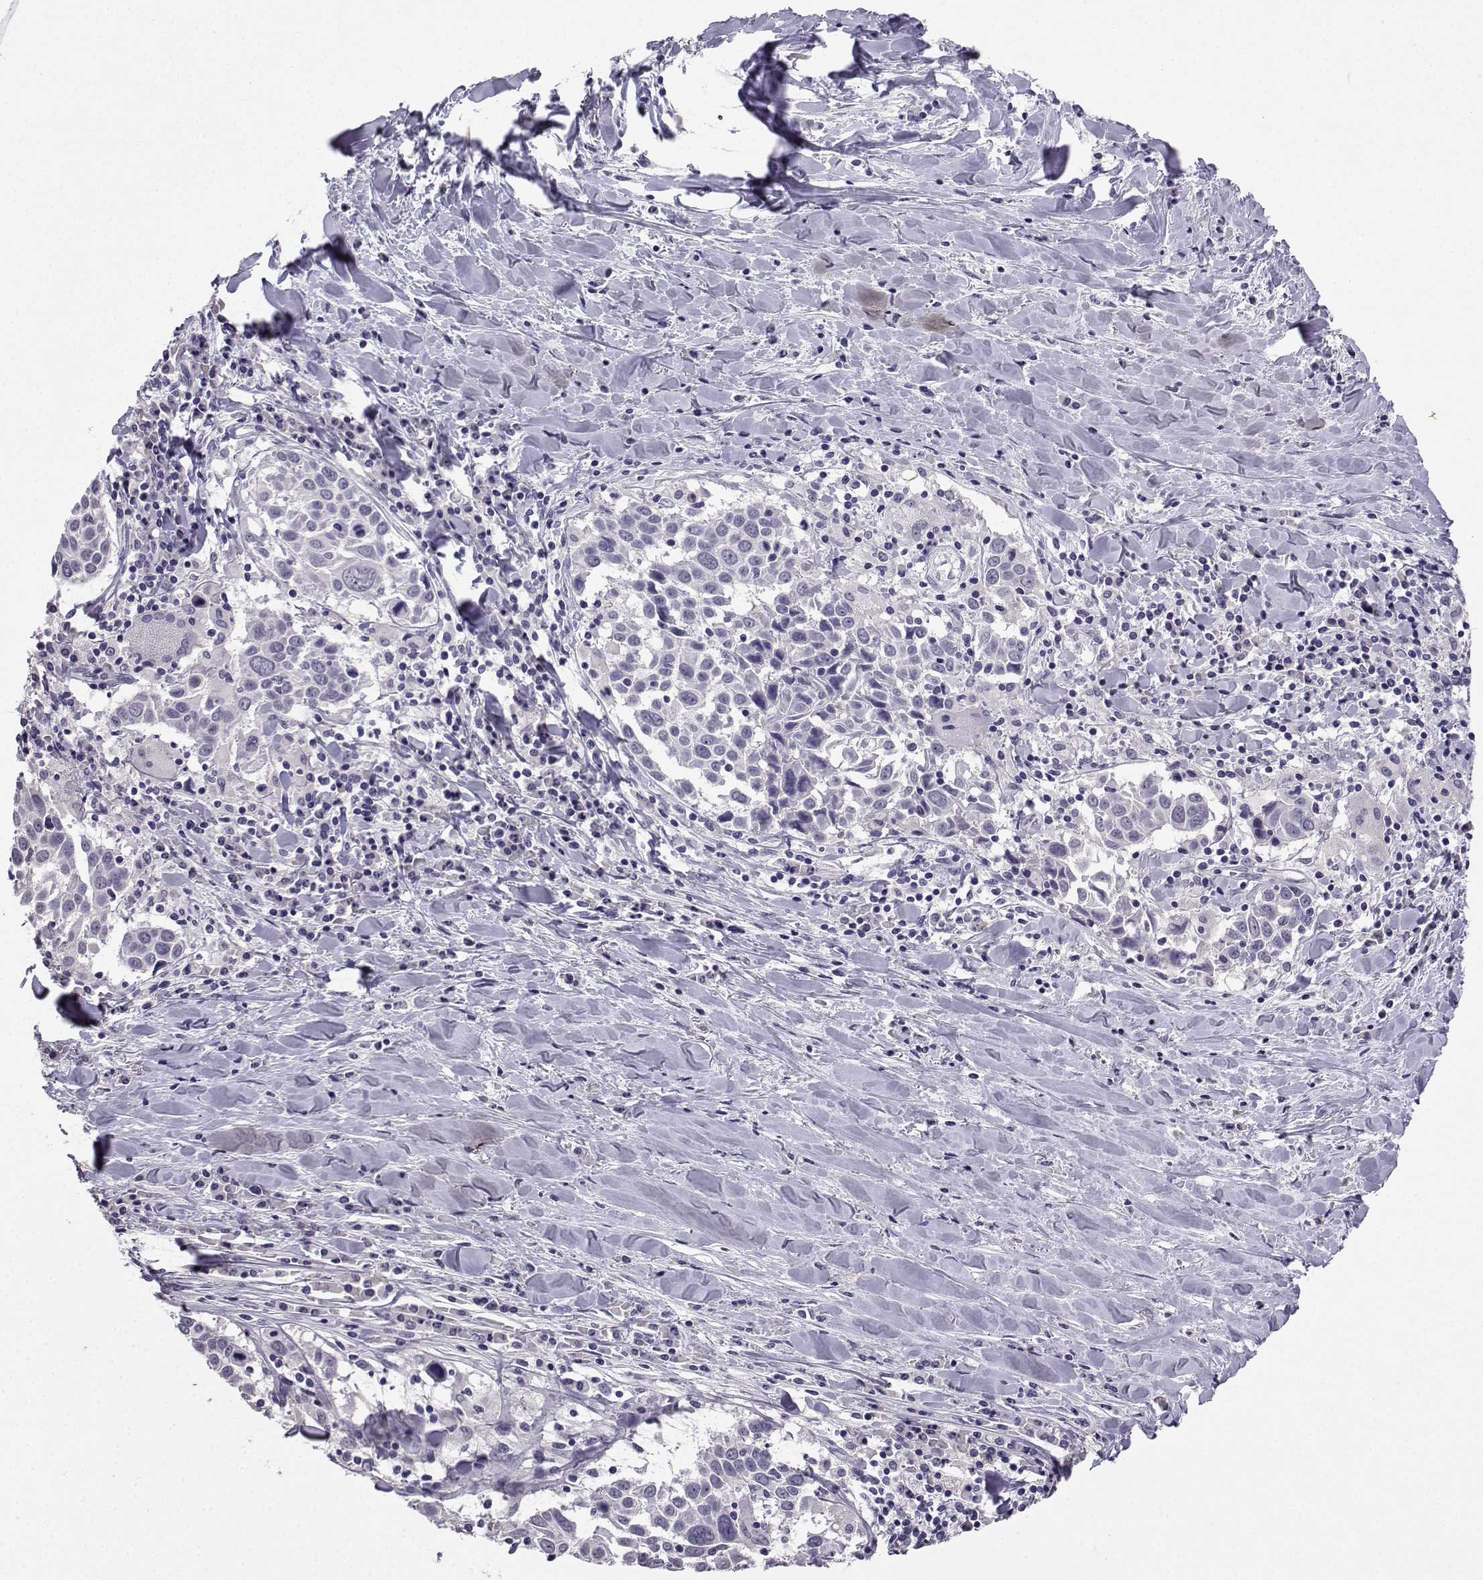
{"staining": {"intensity": "negative", "quantity": "none", "location": "none"}, "tissue": "lung cancer", "cell_type": "Tumor cells", "image_type": "cancer", "snomed": [{"axis": "morphology", "description": "Squamous cell carcinoma, NOS"}, {"axis": "topography", "description": "Lung"}], "caption": "This is a photomicrograph of IHC staining of lung cancer, which shows no staining in tumor cells.", "gene": "SPAG11B", "patient": {"sex": "male", "age": 57}}